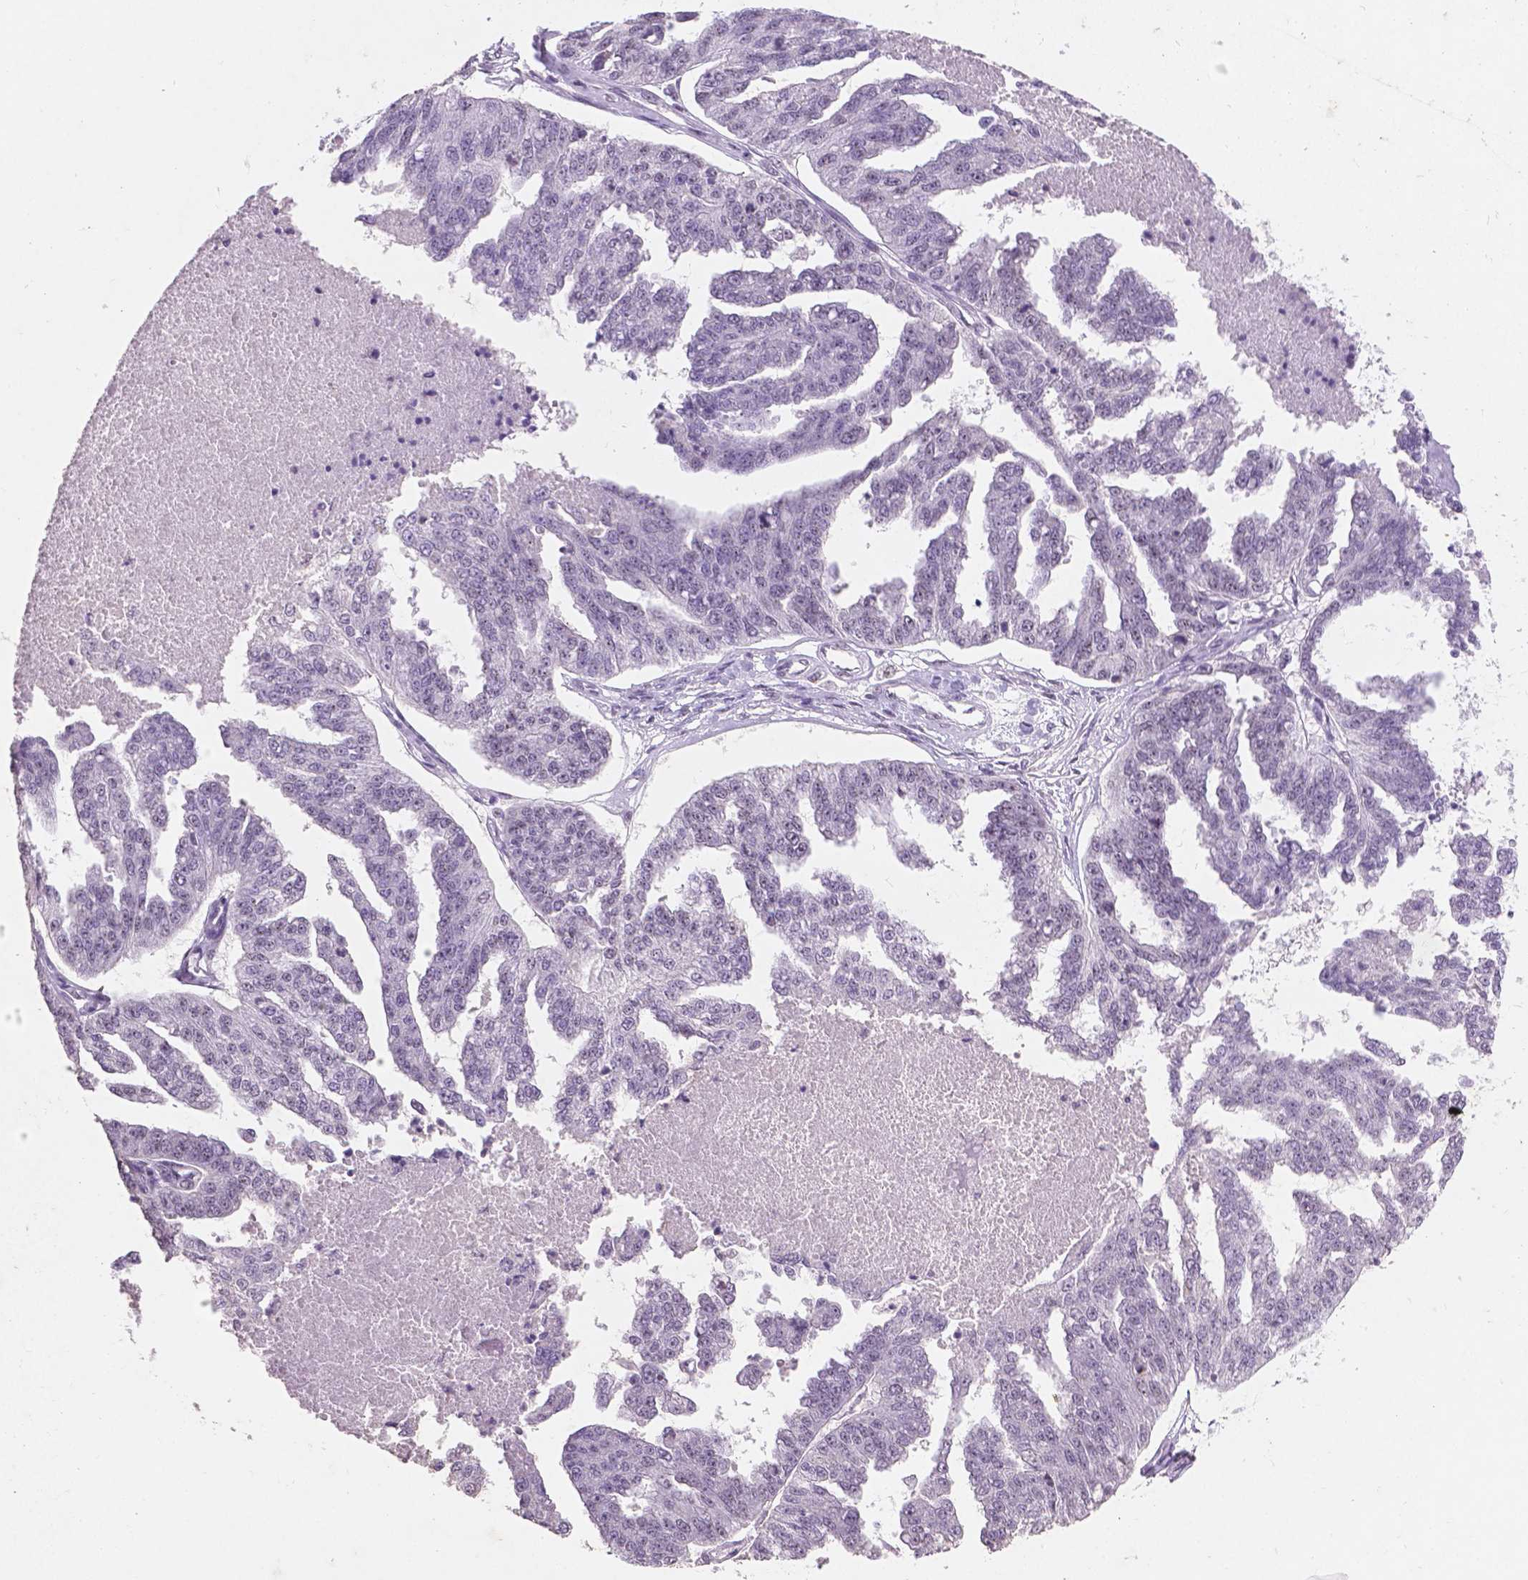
{"staining": {"intensity": "negative", "quantity": "none", "location": "none"}, "tissue": "ovarian cancer", "cell_type": "Tumor cells", "image_type": "cancer", "snomed": [{"axis": "morphology", "description": "Cystadenocarcinoma, serous, NOS"}, {"axis": "topography", "description": "Ovary"}], "caption": "High magnification brightfield microscopy of ovarian cancer (serous cystadenocarcinoma) stained with DAB (brown) and counterstained with hematoxylin (blue): tumor cells show no significant expression.", "gene": "COIL", "patient": {"sex": "female", "age": 58}}